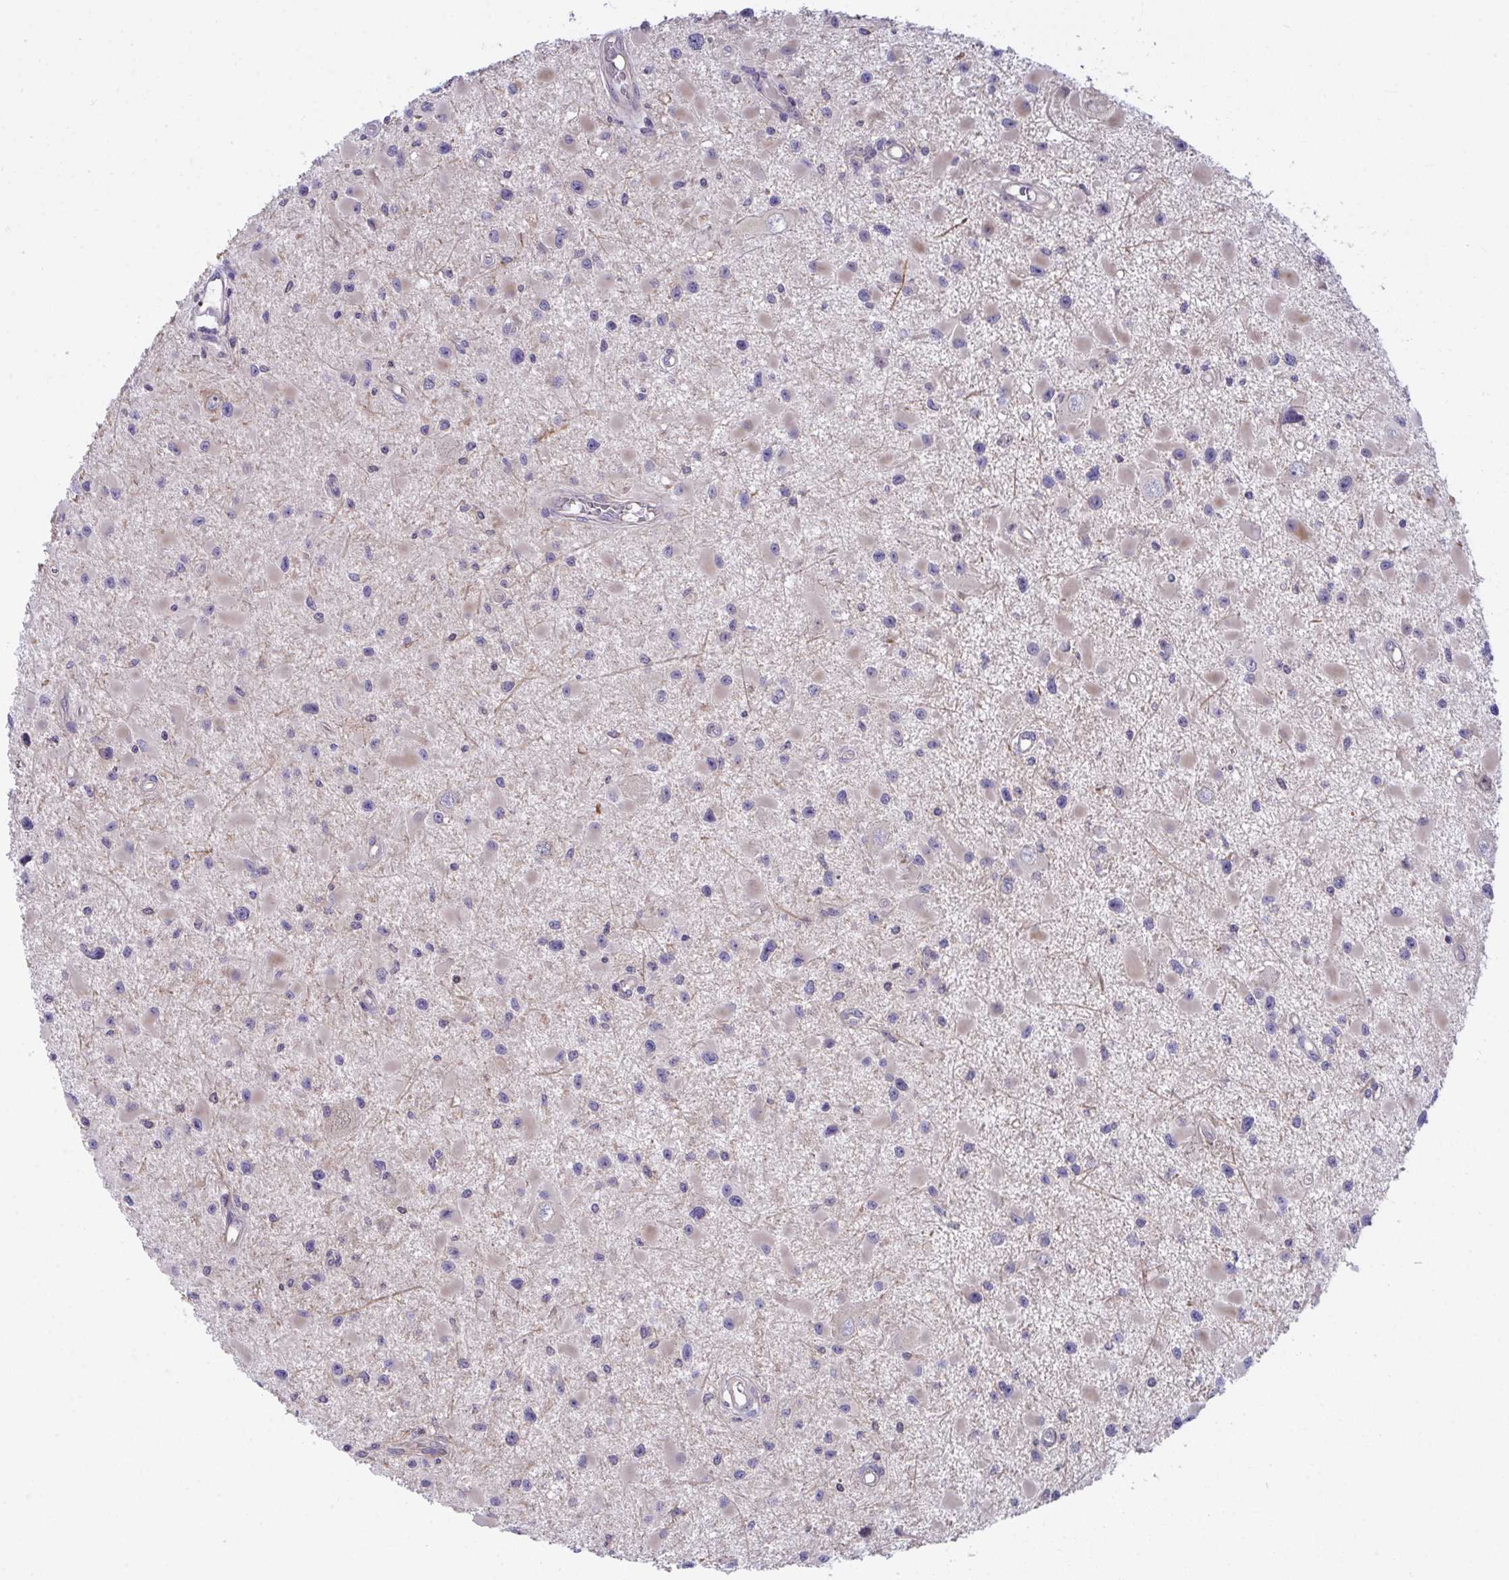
{"staining": {"intensity": "negative", "quantity": "none", "location": "none"}, "tissue": "glioma", "cell_type": "Tumor cells", "image_type": "cancer", "snomed": [{"axis": "morphology", "description": "Glioma, malignant, High grade"}, {"axis": "topography", "description": "Brain"}], "caption": "High power microscopy micrograph of an IHC histopathology image of glioma, revealing no significant expression in tumor cells. (DAB immunohistochemistry (IHC) with hematoxylin counter stain).", "gene": "CENPQ", "patient": {"sex": "male", "age": 54}}